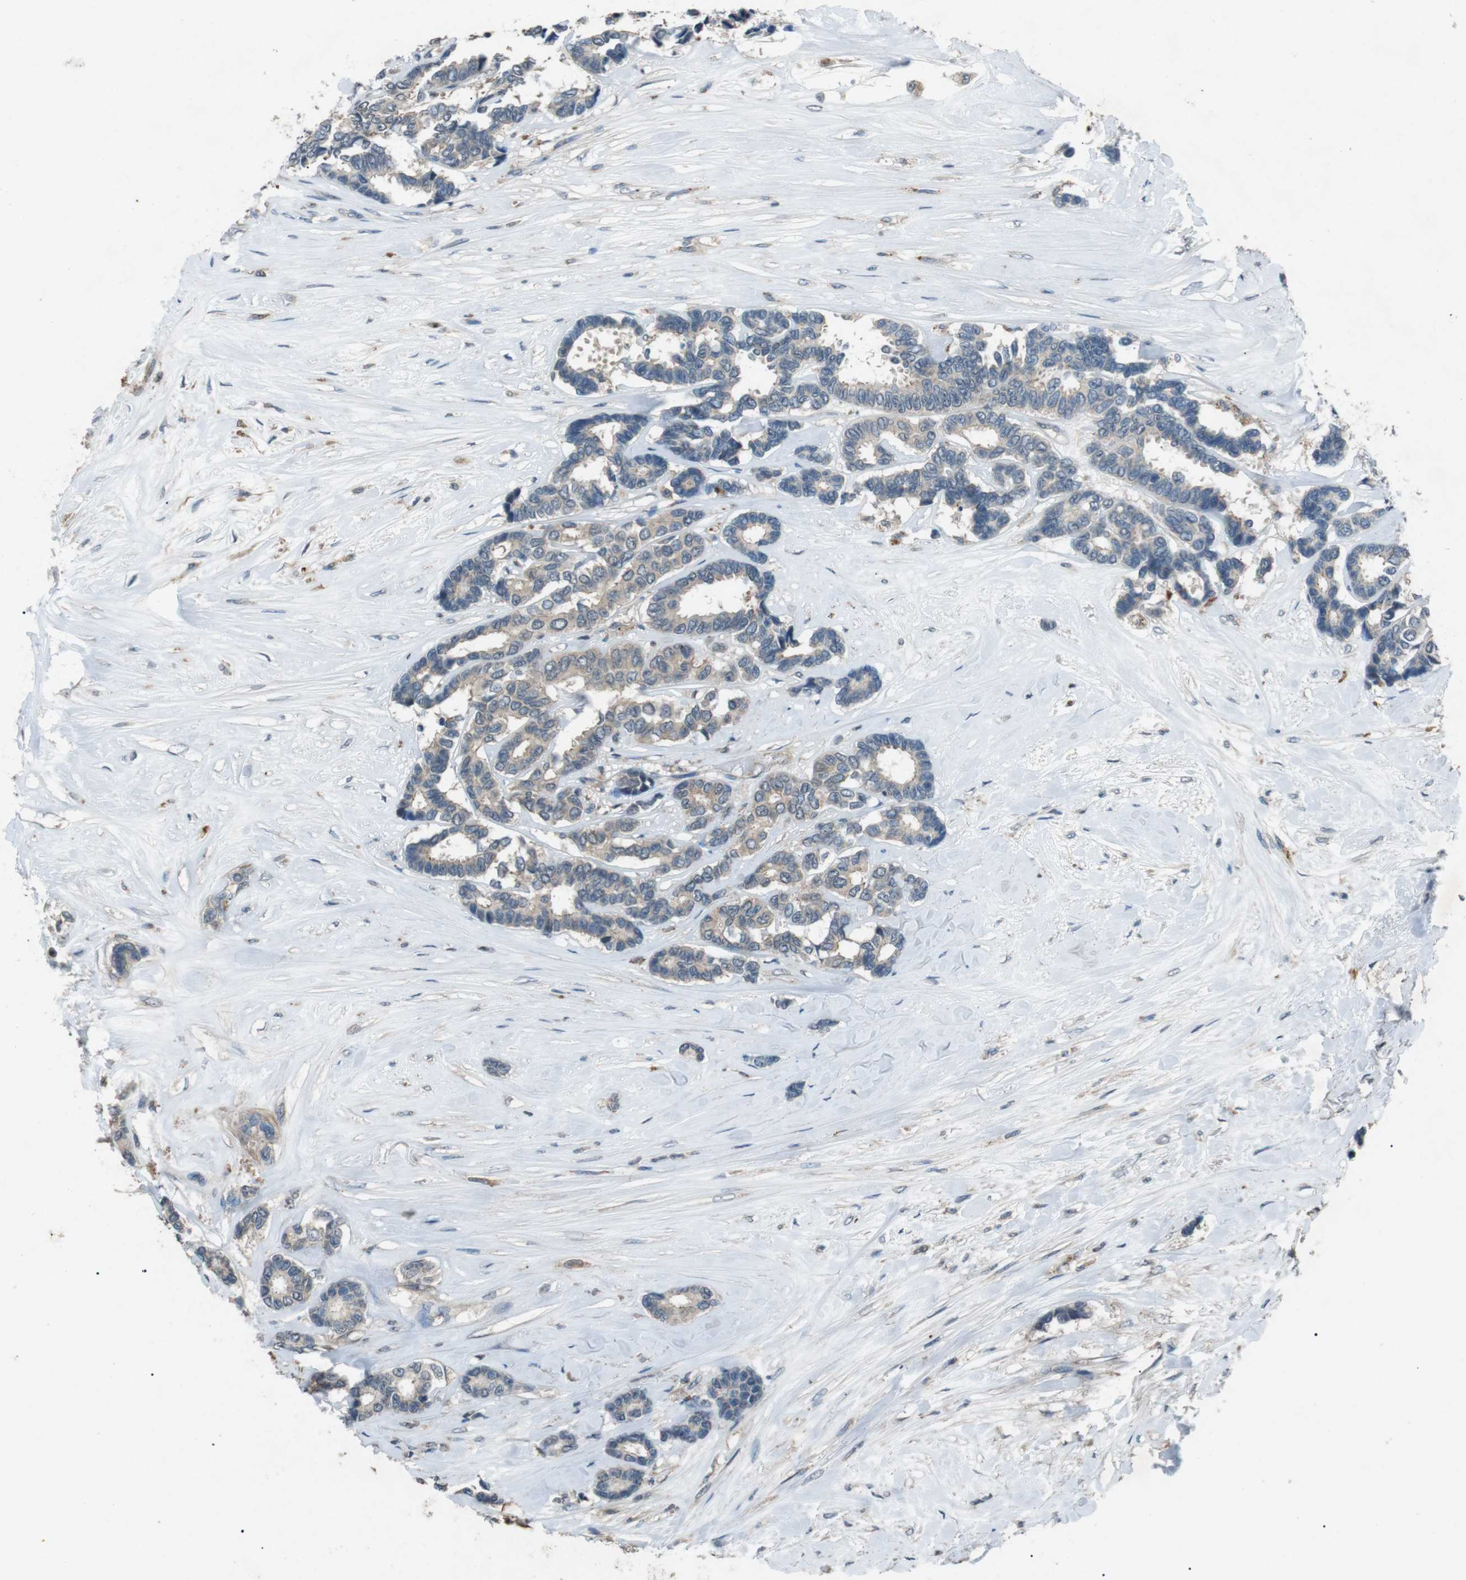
{"staining": {"intensity": "negative", "quantity": "none", "location": "none"}, "tissue": "breast cancer", "cell_type": "Tumor cells", "image_type": "cancer", "snomed": [{"axis": "morphology", "description": "Duct carcinoma"}, {"axis": "topography", "description": "Breast"}], "caption": "A micrograph of human breast cancer (infiltrating ductal carcinoma) is negative for staining in tumor cells.", "gene": "NEK7", "patient": {"sex": "female", "age": 87}}